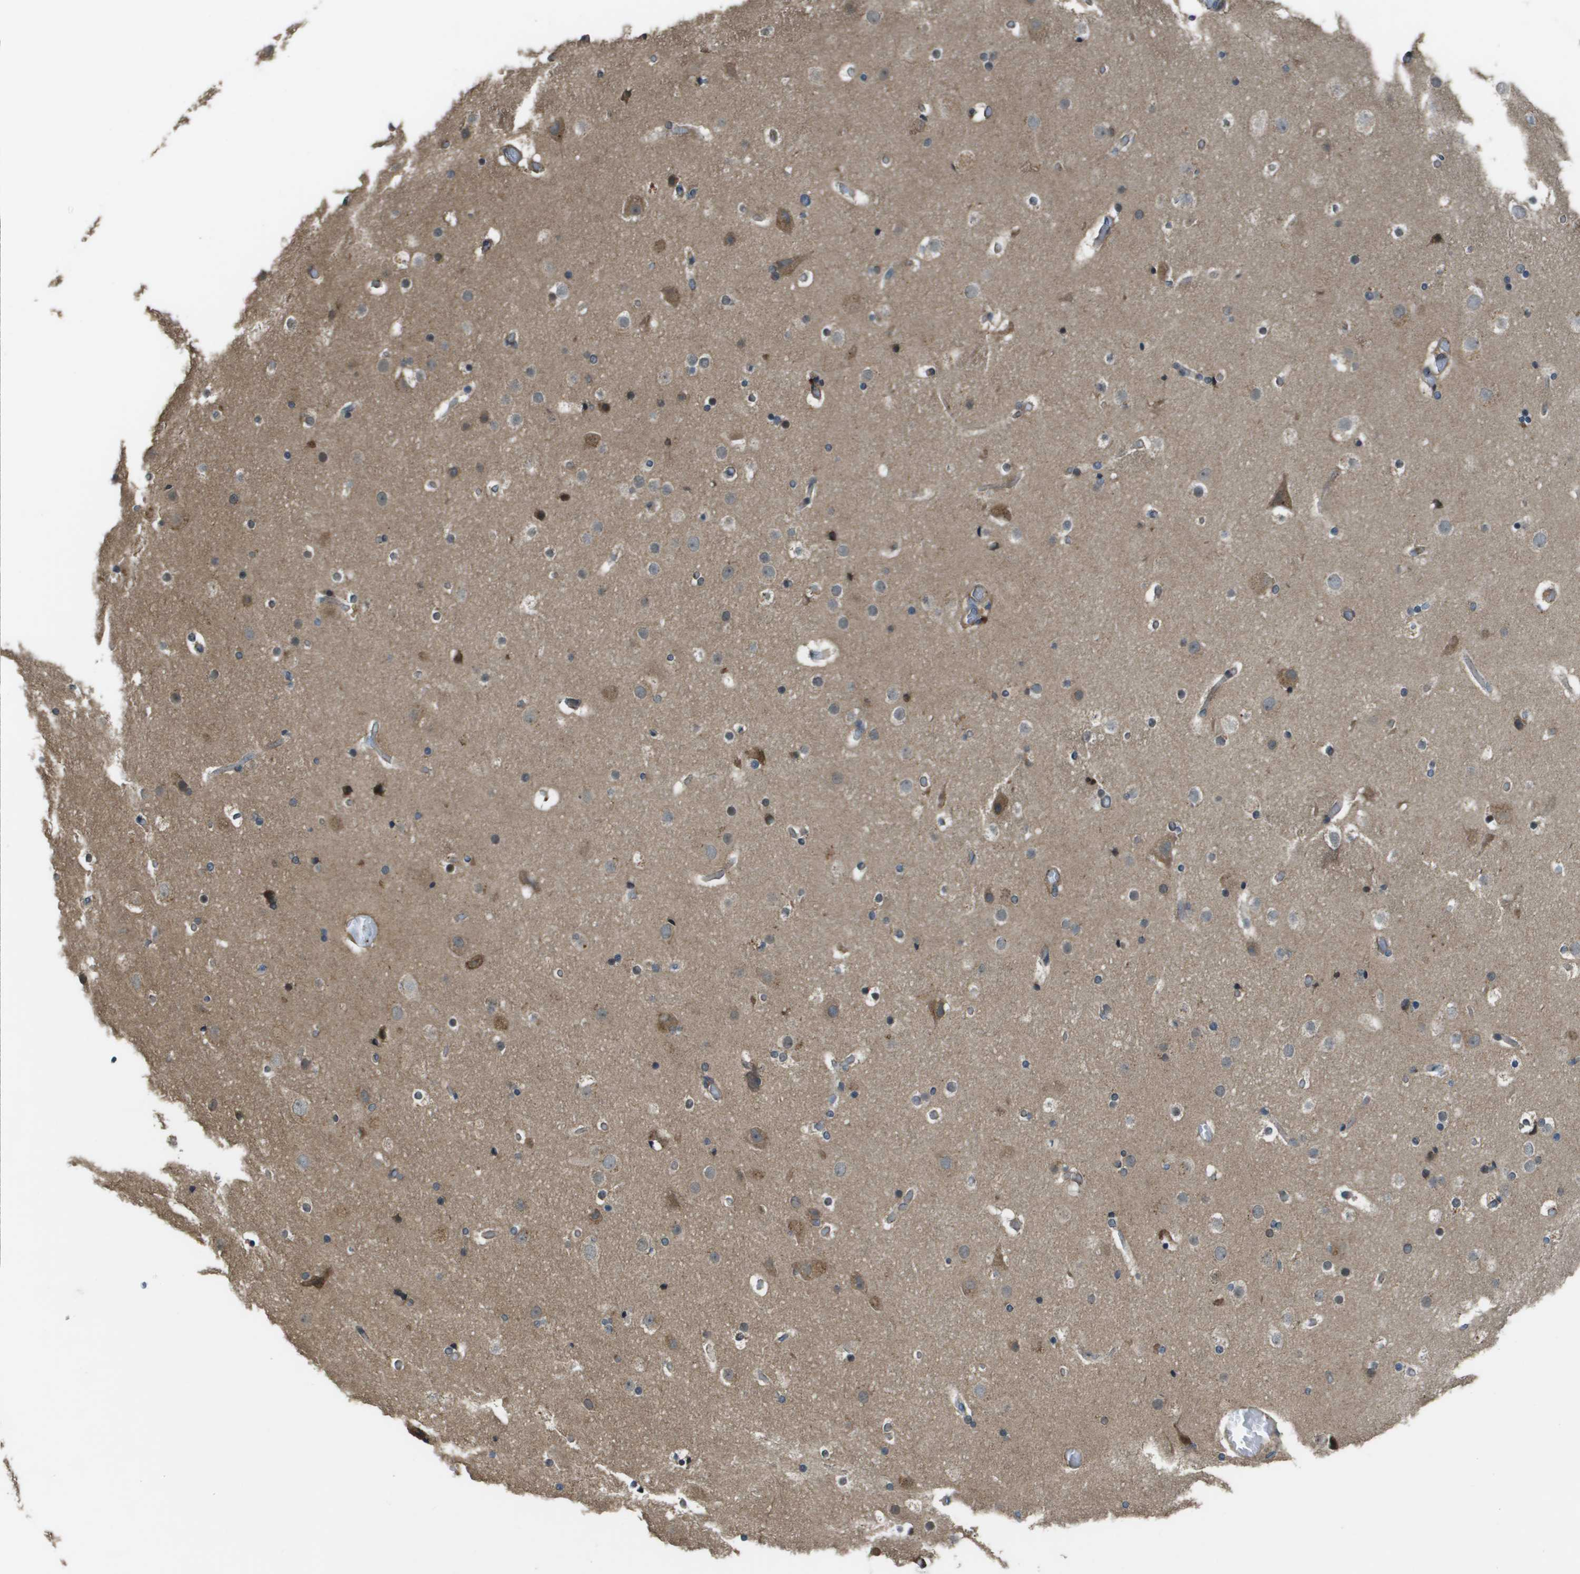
{"staining": {"intensity": "moderate", "quantity": "<25%", "location": "cytoplasmic/membranous"}, "tissue": "cerebral cortex", "cell_type": "Endothelial cells", "image_type": "normal", "snomed": [{"axis": "morphology", "description": "Normal tissue, NOS"}, {"axis": "topography", "description": "Cerebral cortex"}], "caption": "DAB immunohistochemical staining of normal human cerebral cortex reveals moderate cytoplasmic/membranous protein positivity in about <25% of endothelial cells. (DAB (3,3'-diaminobenzidine) = brown stain, brightfield microscopy at high magnification).", "gene": "CDKN2C", "patient": {"sex": "male", "age": 57}}